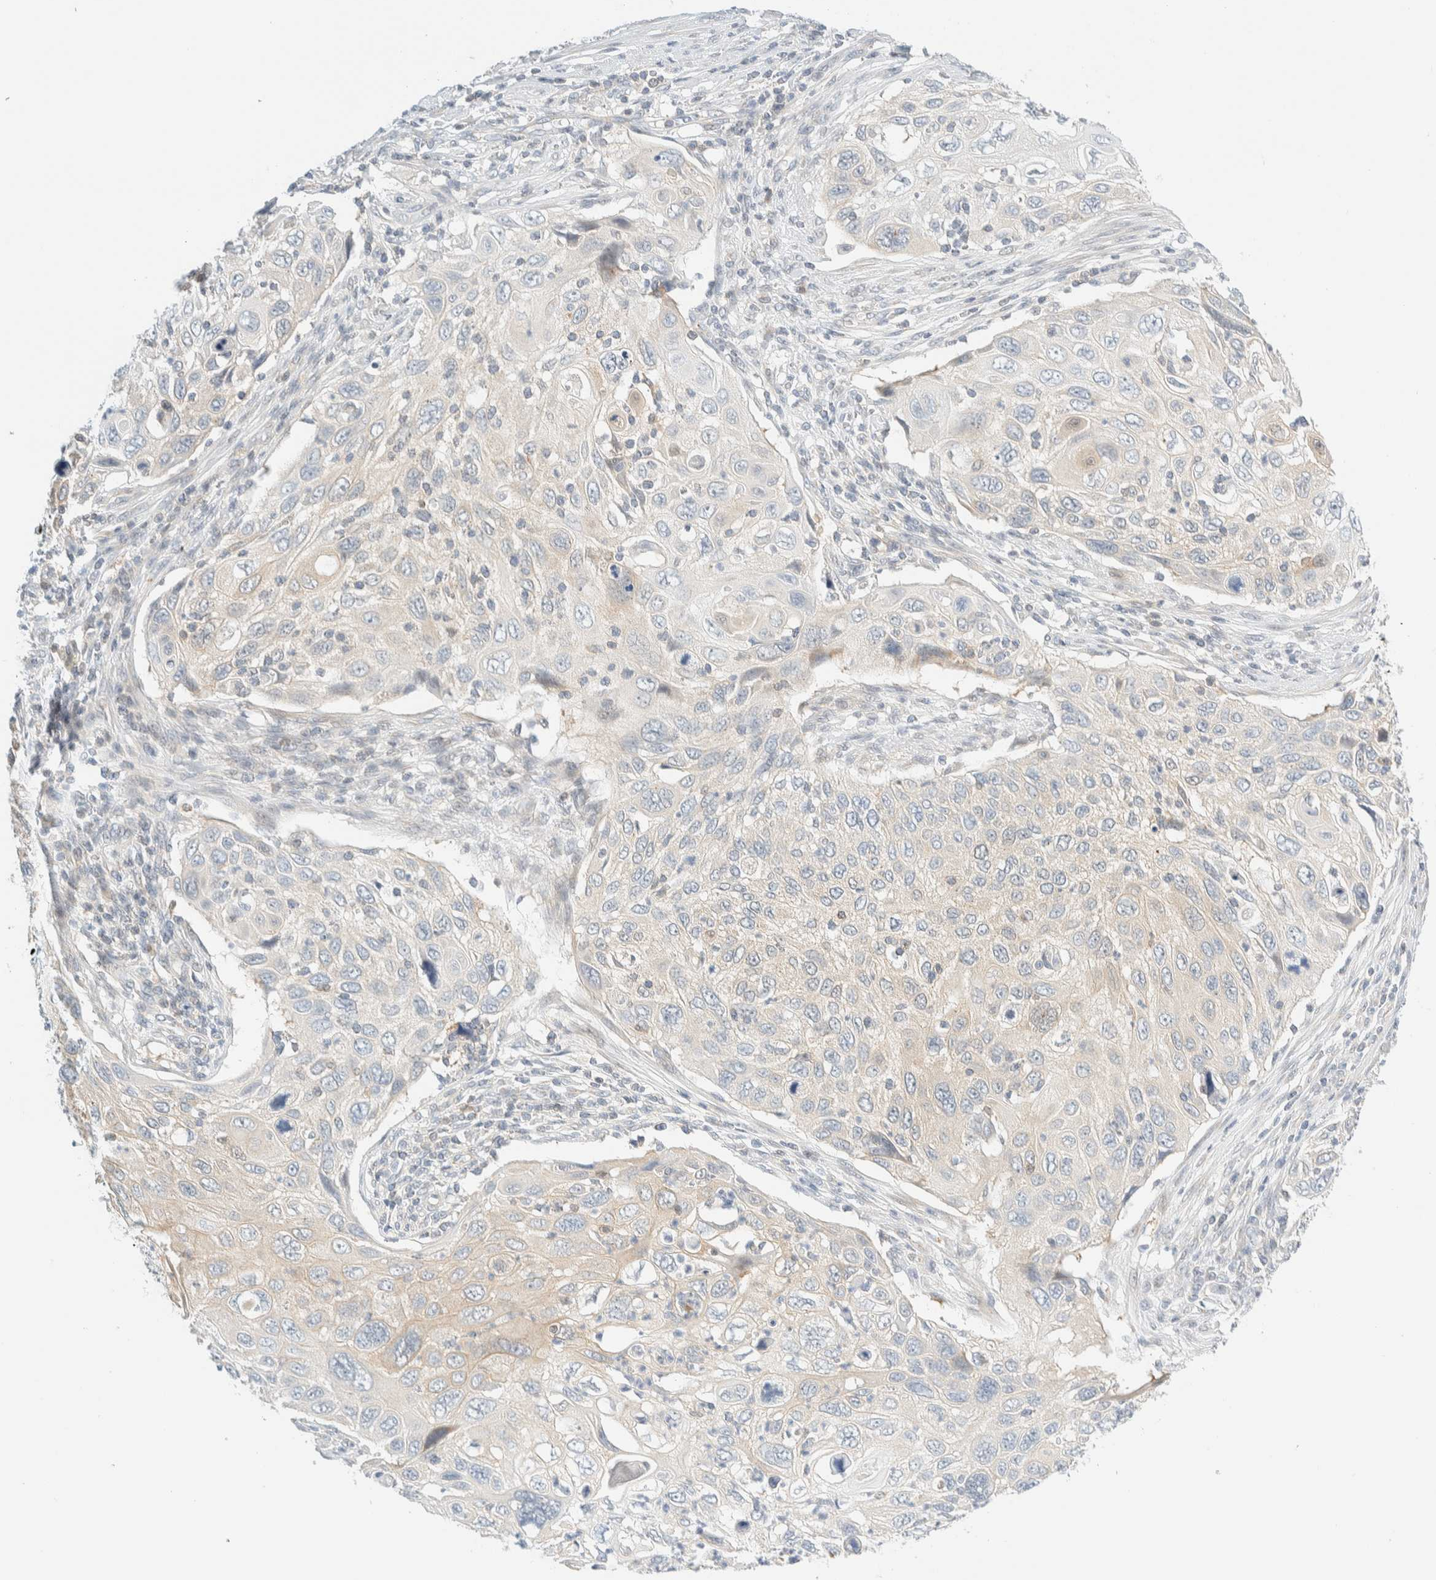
{"staining": {"intensity": "weak", "quantity": "<25%", "location": "cytoplasmic/membranous"}, "tissue": "cervical cancer", "cell_type": "Tumor cells", "image_type": "cancer", "snomed": [{"axis": "morphology", "description": "Squamous cell carcinoma, NOS"}, {"axis": "topography", "description": "Cervix"}], "caption": "The IHC histopathology image has no significant staining in tumor cells of cervical cancer tissue. (DAB immunohistochemistry (IHC), high magnification).", "gene": "PCYT2", "patient": {"sex": "female", "age": 70}}